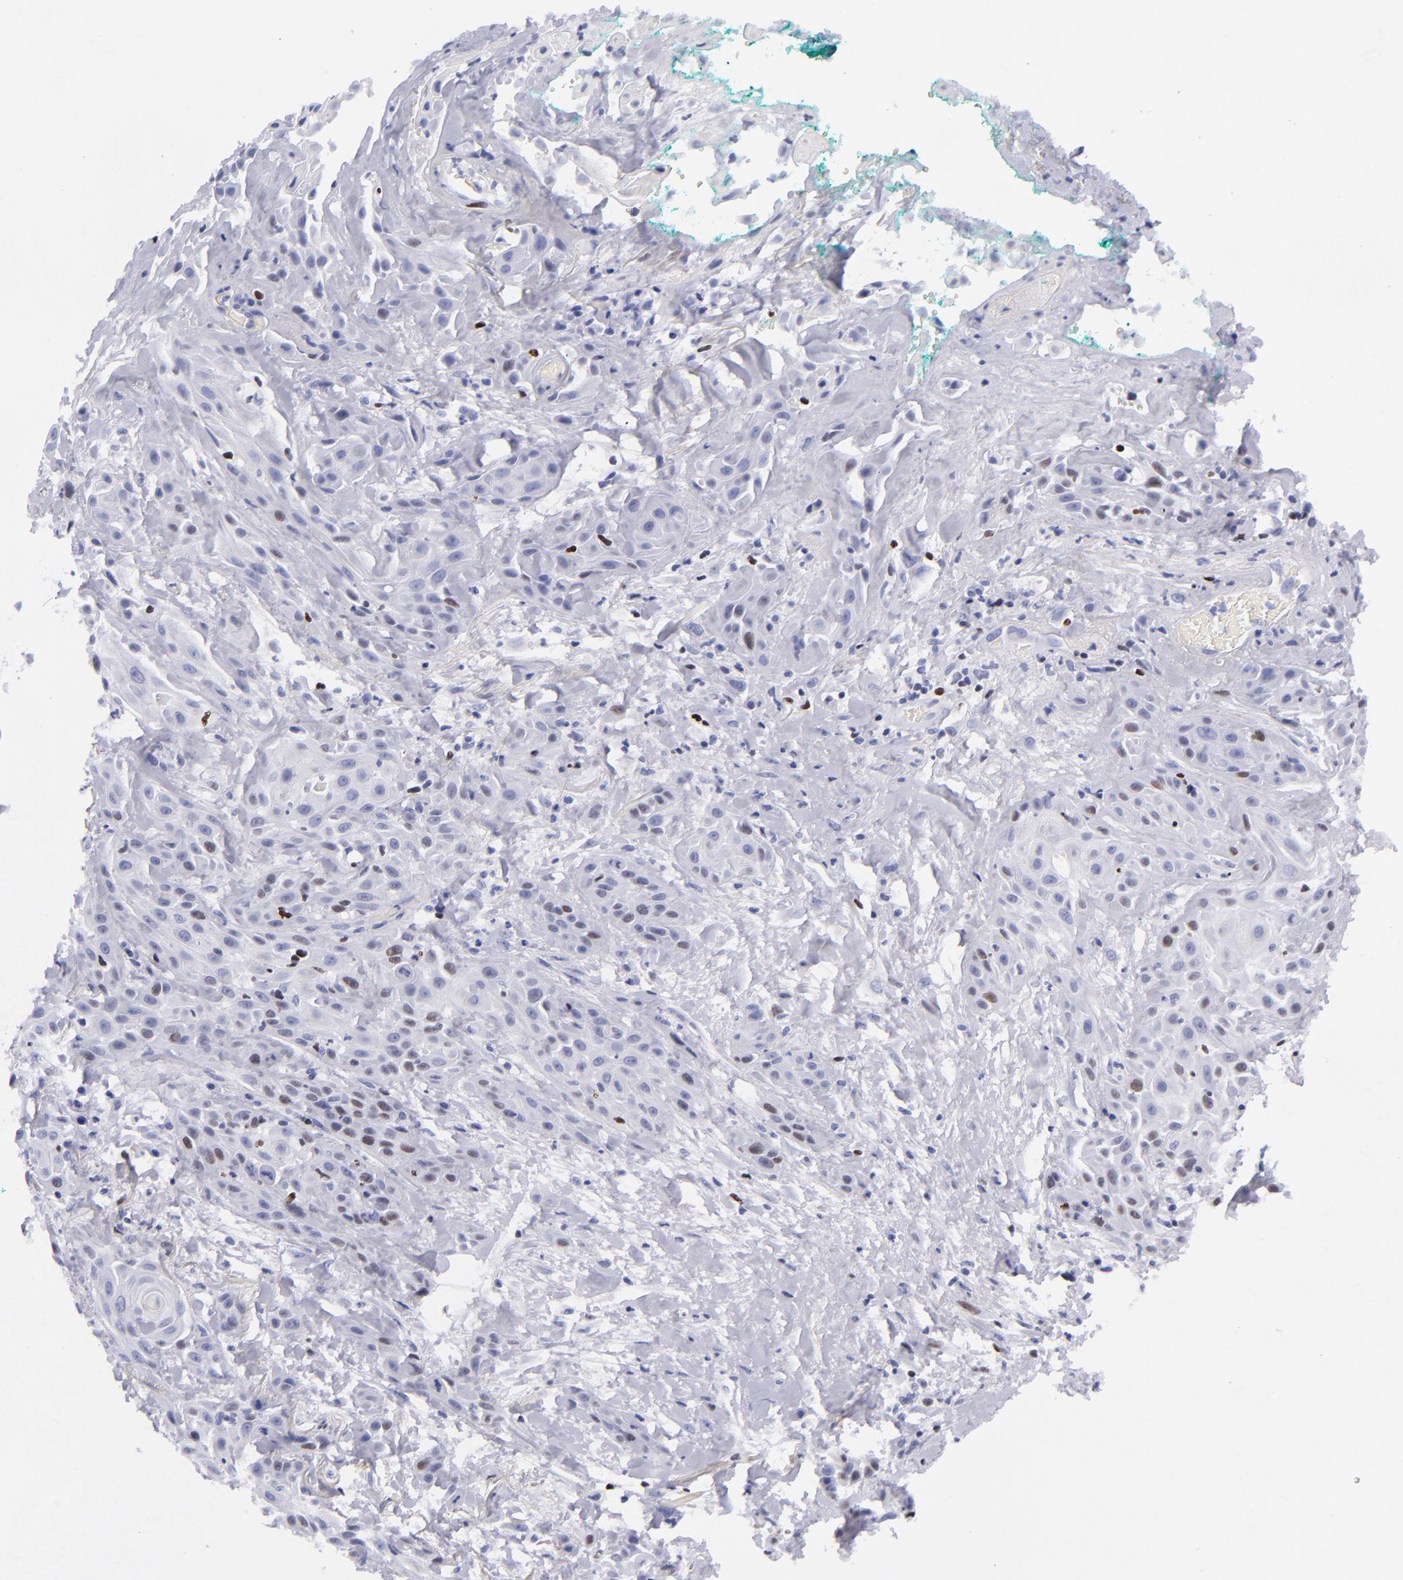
{"staining": {"intensity": "strong", "quantity": "<25%", "location": "nuclear"}, "tissue": "skin cancer", "cell_type": "Tumor cells", "image_type": "cancer", "snomed": [{"axis": "morphology", "description": "Squamous cell carcinoma, NOS"}, {"axis": "topography", "description": "Skin"}, {"axis": "topography", "description": "Anal"}], "caption": "Immunohistochemistry histopathology image of neoplastic tissue: human skin squamous cell carcinoma stained using IHC reveals medium levels of strong protein expression localized specifically in the nuclear of tumor cells, appearing as a nuclear brown color.", "gene": "MCM7", "patient": {"sex": "male", "age": 64}}